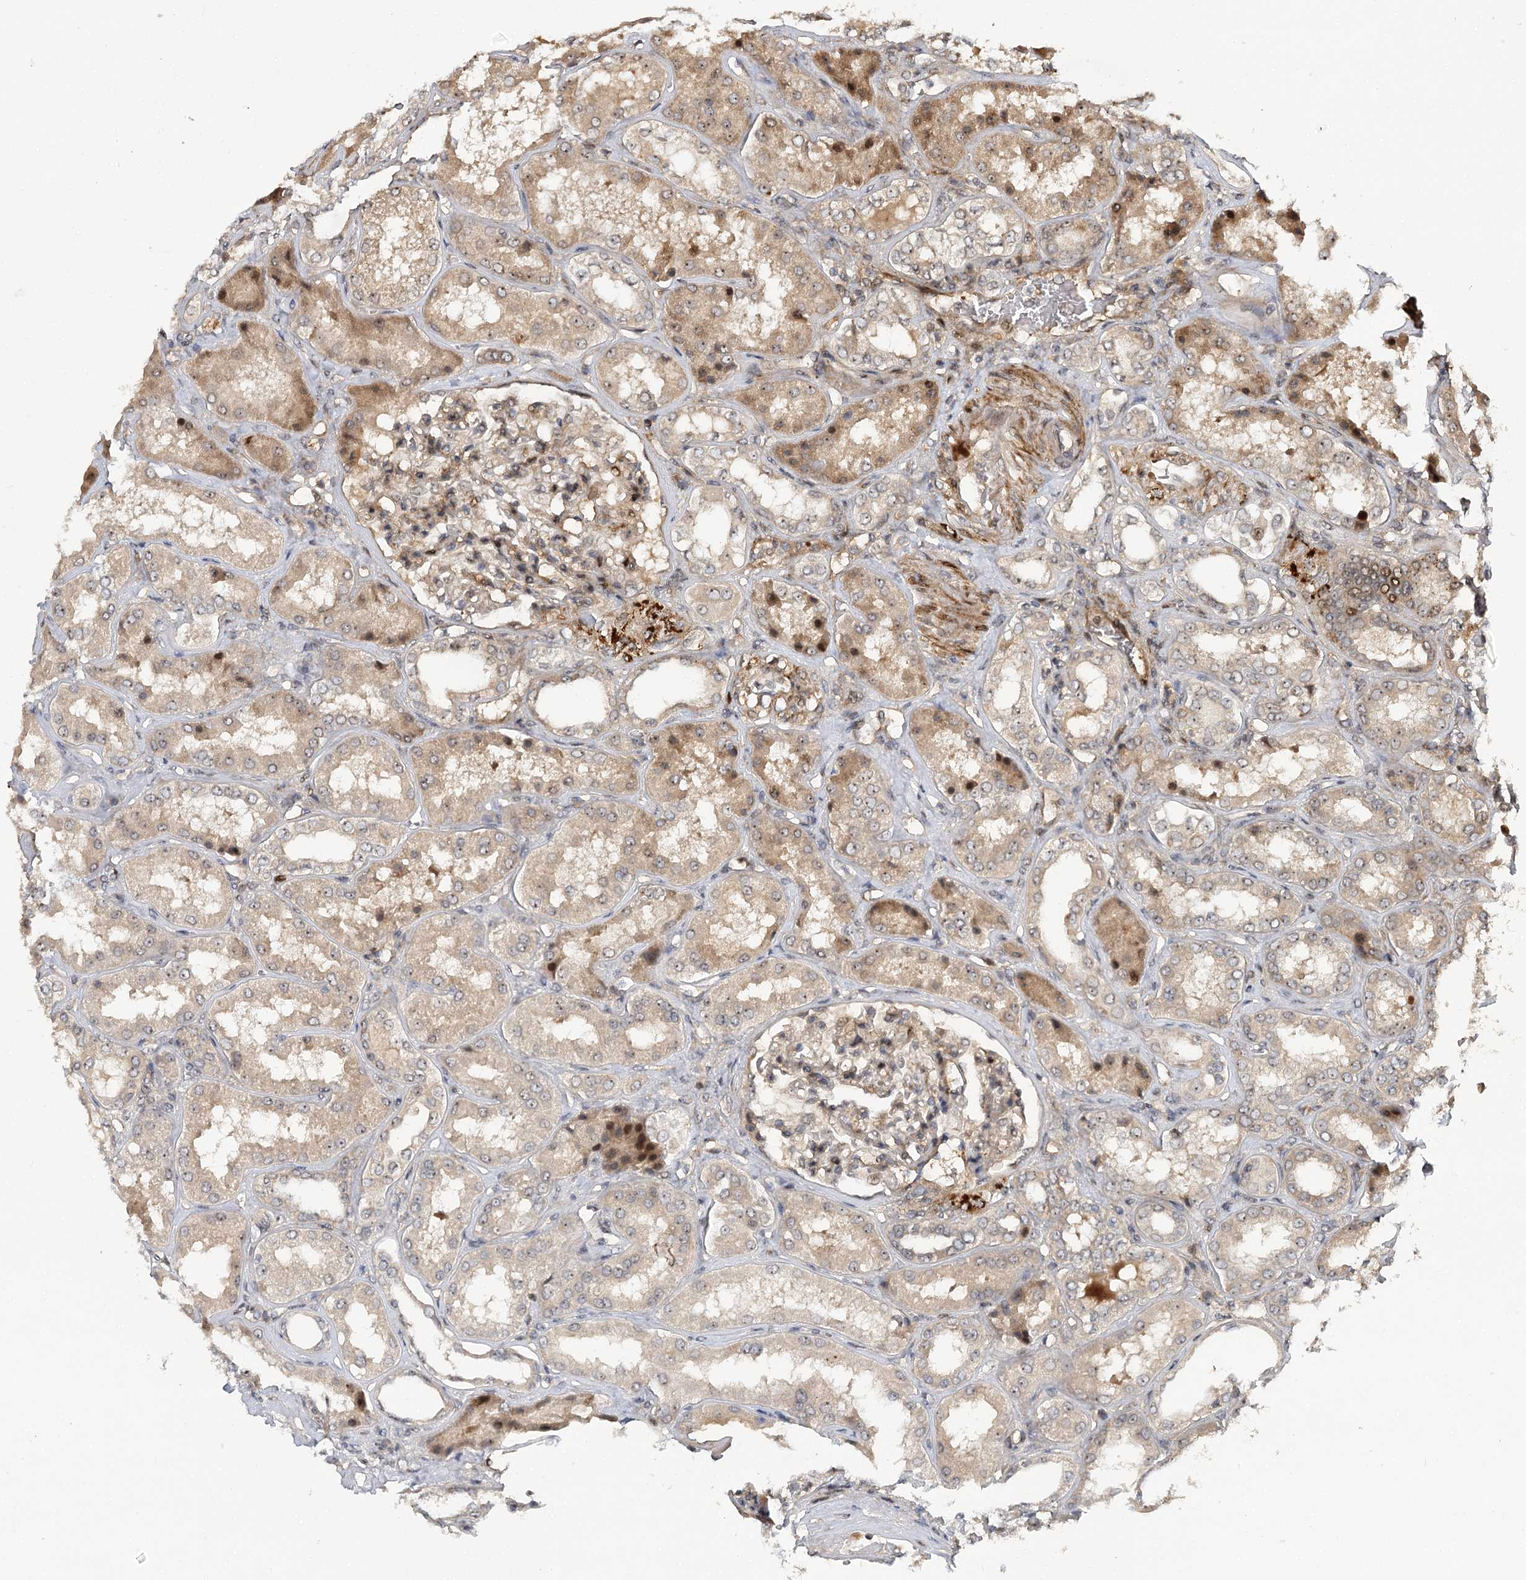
{"staining": {"intensity": "moderate", "quantity": "25%-75%", "location": "cytoplasmic/membranous,nuclear"}, "tissue": "kidney", "cell_type": "Cells in glomeruli", "image_type": "normal", "snomed": [{"axis": "morphology", "description": "Normal tissue, NOS"}, {"axis": "topography", "description": "Kidney"}], "caption": "Moderate cytoplasmic/membranous,nuclear expression for a protein is identified in approximately 25%-75% of cells in glomeruli of unremarkable kidney using immunohistochemistry (IHC).", "gene": "PIK3C2A", "patient": {"sex": "female", "age": 56}}